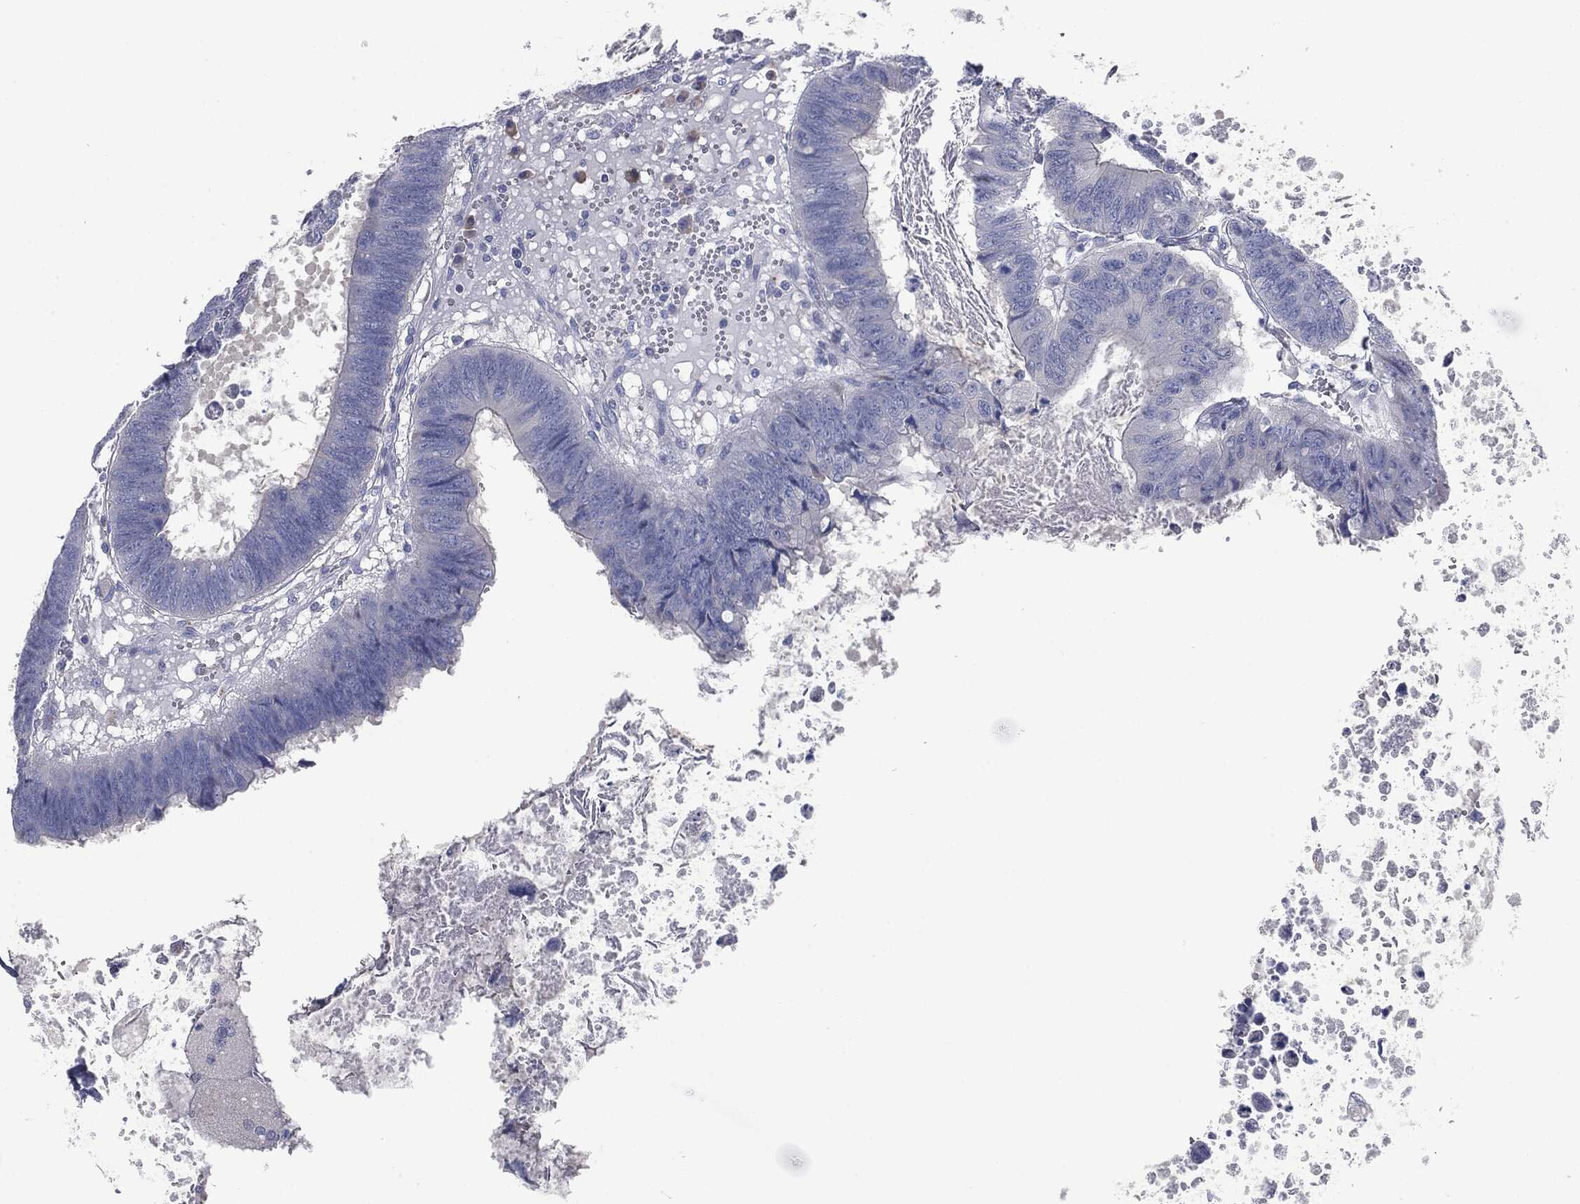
{"staining": {"intensity": "negative", "quantity": "none", "location": "none"}, "tissue": "colorectal cancer", "cell_type": "Tumor cells", "image_type": "cancer", "snomed": [{"axis": "morphology", "description": "Adenocarcinoma, NOS"}, {"axis": "topography", "description": "Colon"}], "caption": "Immunohistochemistry image of human colorectal adenocarcinoma stained for a protein (brown), which reveals no staining in tumor cells.", "gene": "CAV3", "patient": {"sex": "male", "age": 62}}